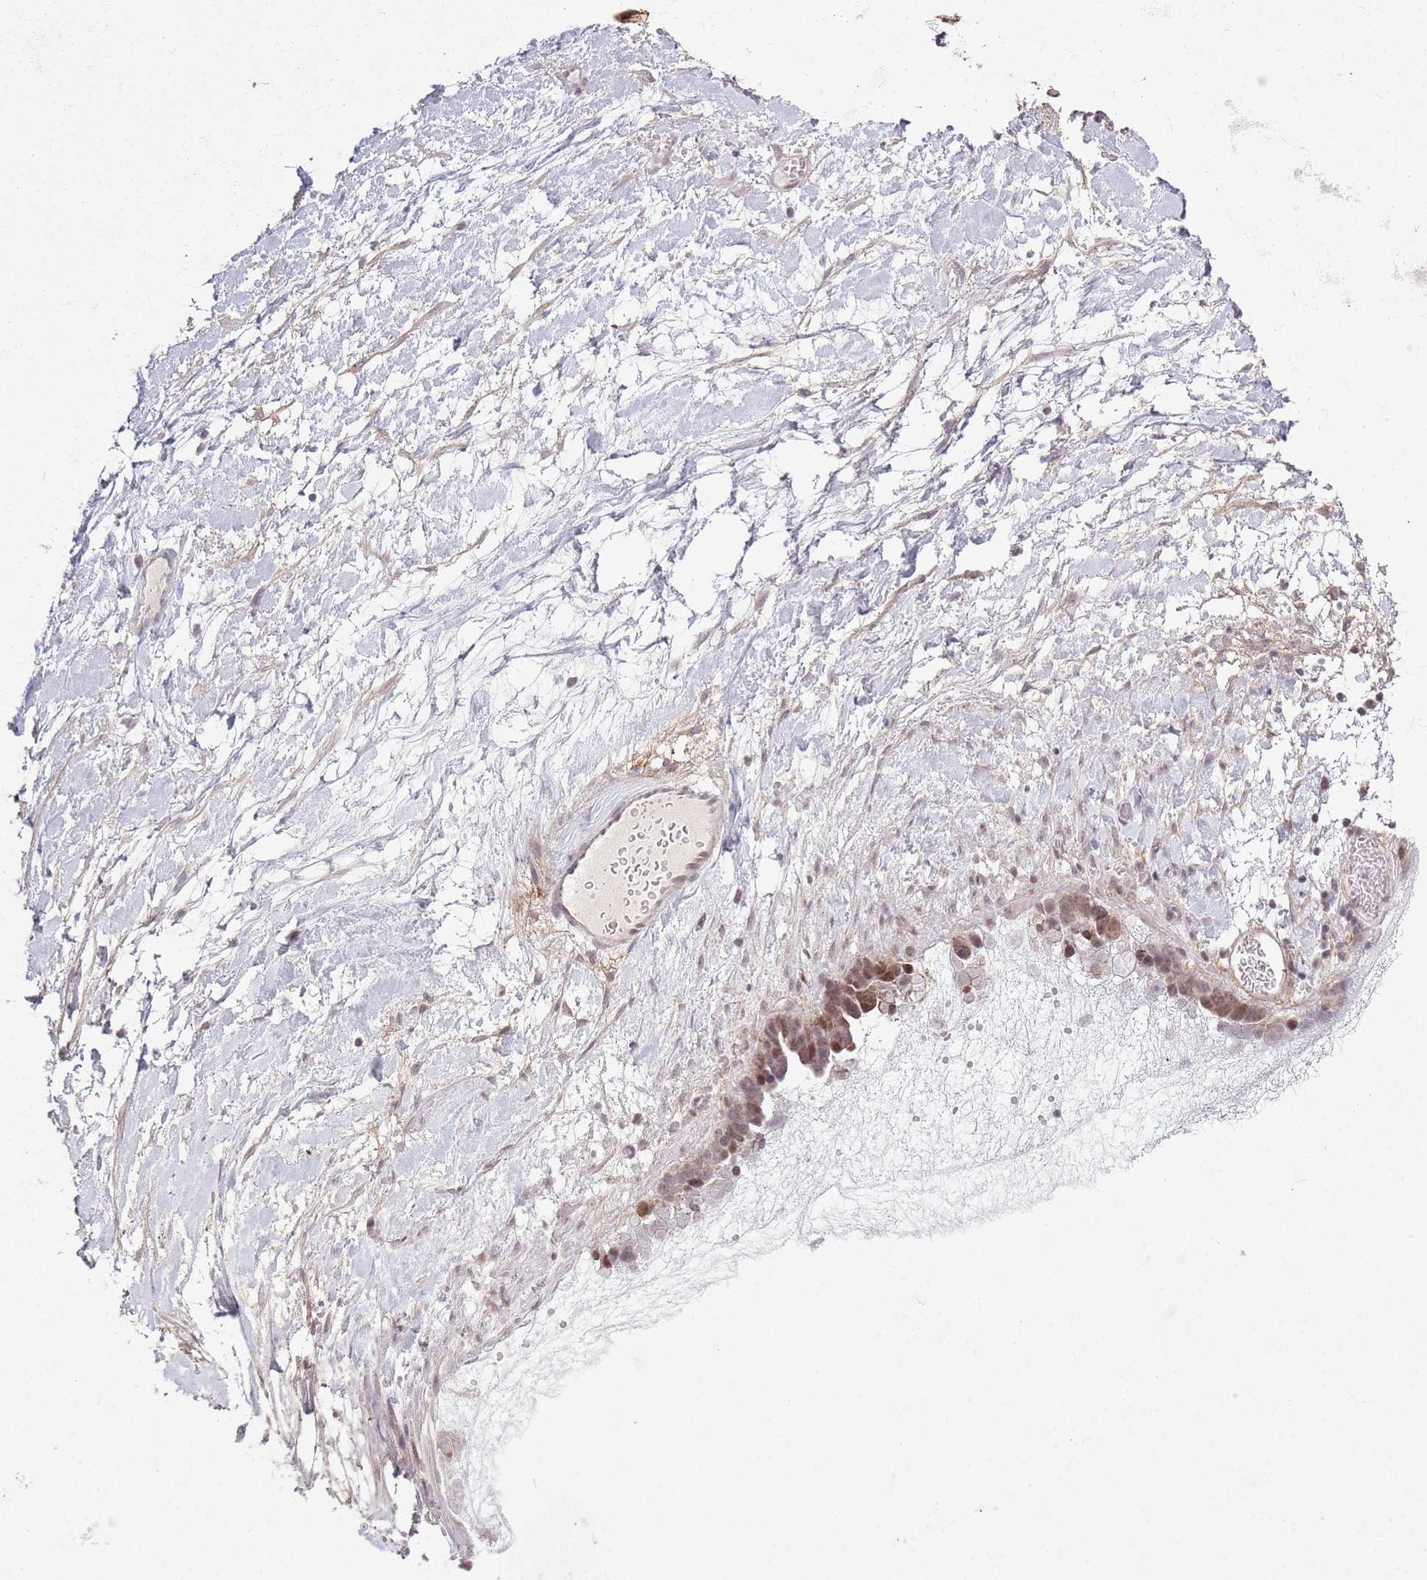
{"staining": {"intensity": "moderate", "quantity": "25%-75%", "location": "nuclear"}, "tissue": "ovarian cancer", "cell_type": "Tumor cells", "image_type": "cancer", "snomed": [{"axis": "morphology", "description": "Cystadenocarcinoma, serous, NOS"}, {"axis": "topography", "description": "Ovary"}], "caption": "Human ovarian serous cystadenocarcinoma stained with a brown dye demonstrates moderate nuclear positive positivity in about 25%-75% of tumor cells.", "gene": "MRPL34", "patient": {"sex": "female", "age": 54}}